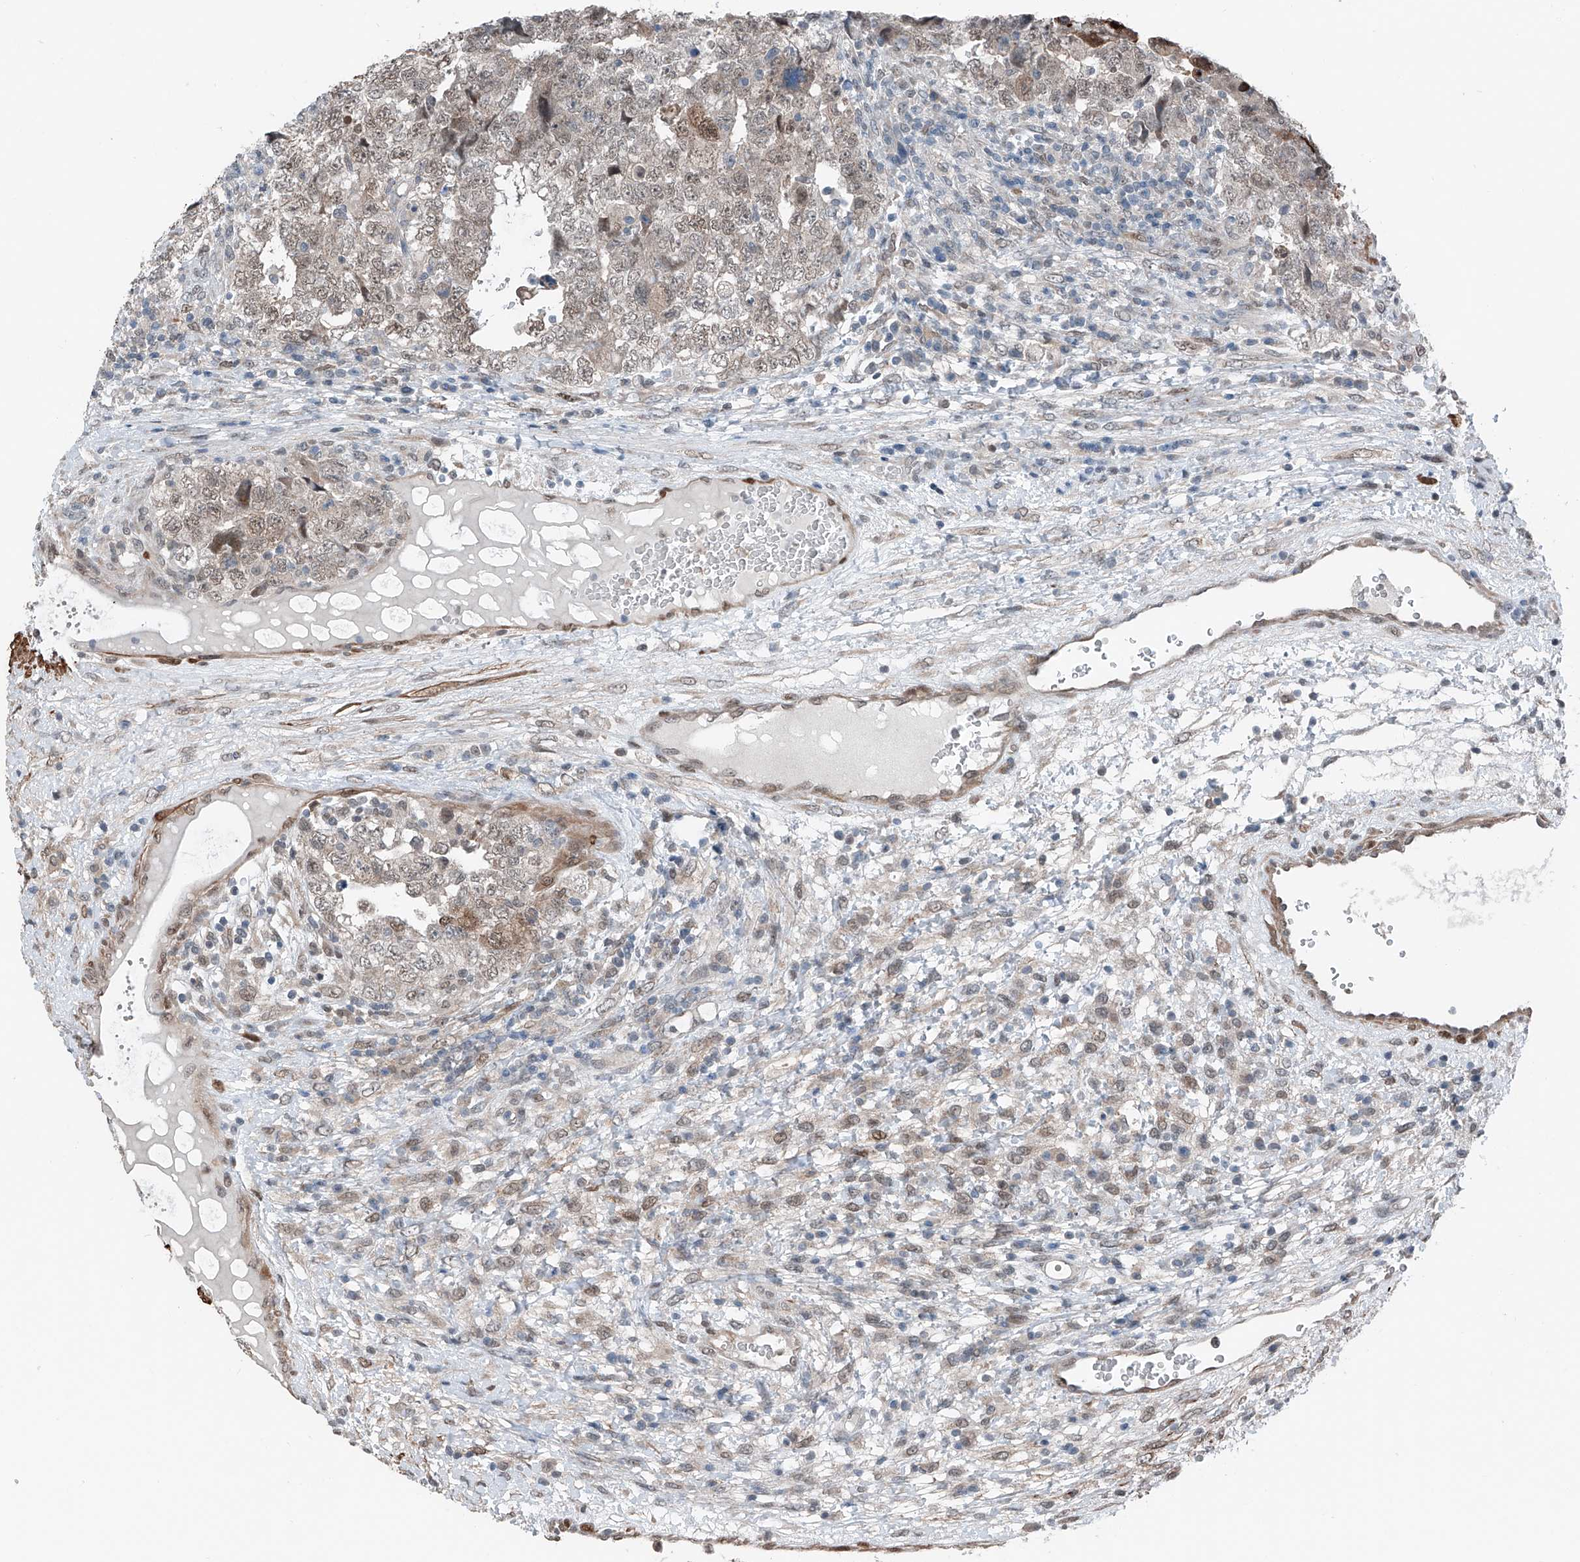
{"staining": {"intensity": "weak", "quantity": ">75%", "location": "nuclear"}, "tissue": "testis cancer", "cell_type": "Tumor cells", "image_type": "cancer", "snomed": [{"axis": "morphology", "description": "Carcinoma, Embryonal, NOS"}, {"axis": "topography", "description": "Testis"}], "caption": "A low amount of weak nuclear positivity is appreciated in about >75% of tumor cells in embryonal carcinoma (testis) tissue.", "gene": "HSPA6", "patient": {"sex": "male", "age": 37}}